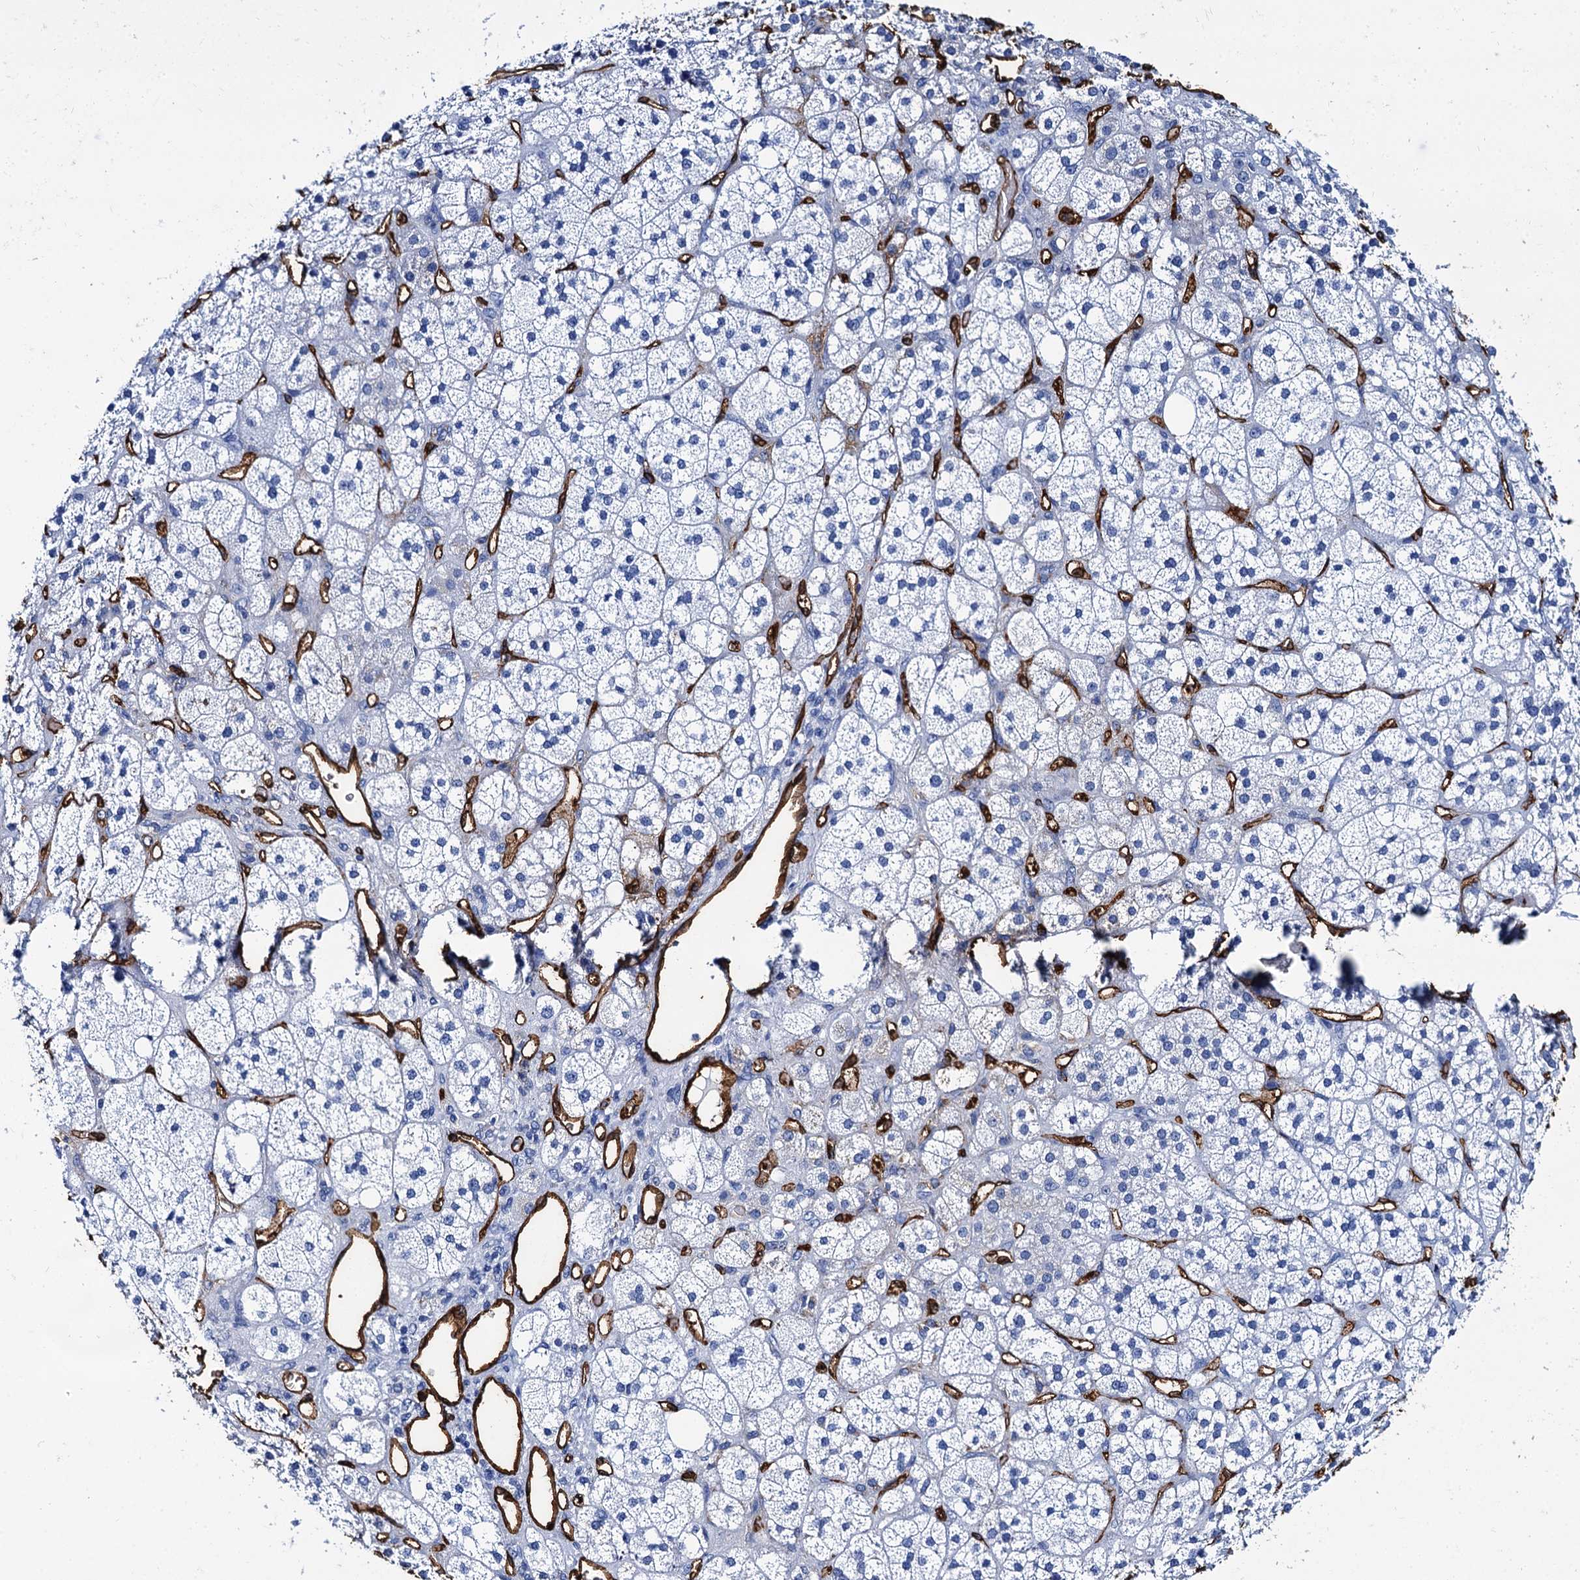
{"staining": {"intensity": "negative", "quantity": "none", "location": "none"}, "tissue": "adrenal gland", "cell_type": "Glandular cells", "image_type": "normal", "snomed": [{"axis": "morphology", "description": "Normal tissue, NOS"}, {"axis": "topography", "description": "Adrenal gland"}], "caption": "This is a histopathology image of IHC staining of benign adrenal gland, which shows no expression in glandular cells.", "gene": "CAVIN2", "patient": {"sex": "male", "age": 61}}